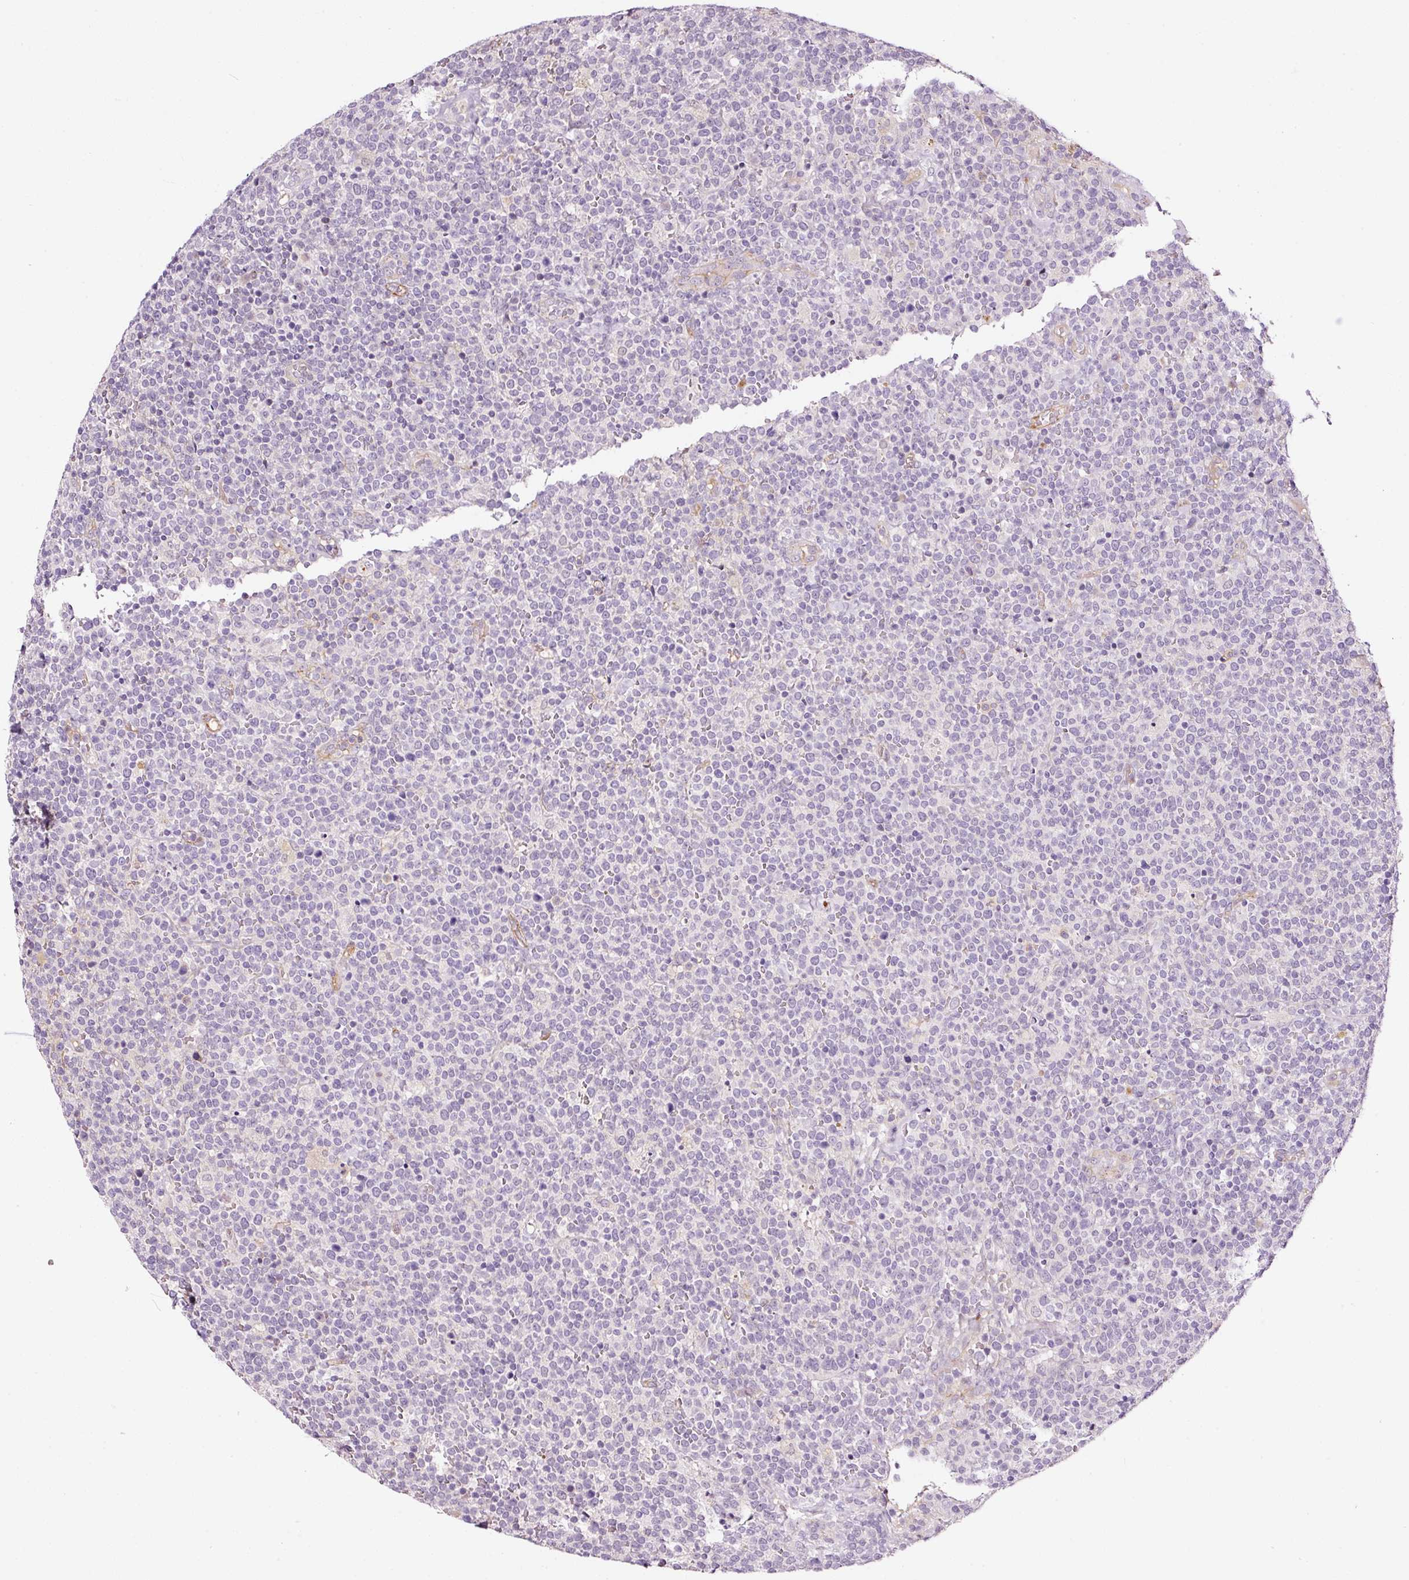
{"staining": {"intensity": "negative", "quantity": "none", "location": "none"}, "tissue": "lymphoma", "cell_type": "Tumor cells", "image_type": "cancer", "snomed": [{"axis": "morphology", "description": "Malignant lymphoma, non-Hodgkin's type, High grade"}, {"axis": "topography", "description": "Lymph node"}], "caption": "Immunohistochemical staining of high-grade malignant lymphoma, non-Hodgkin's type displays no significant expression in tumor cells.", "gene": "ABCB4", "patient": {"sex": "male", "age": 61}}